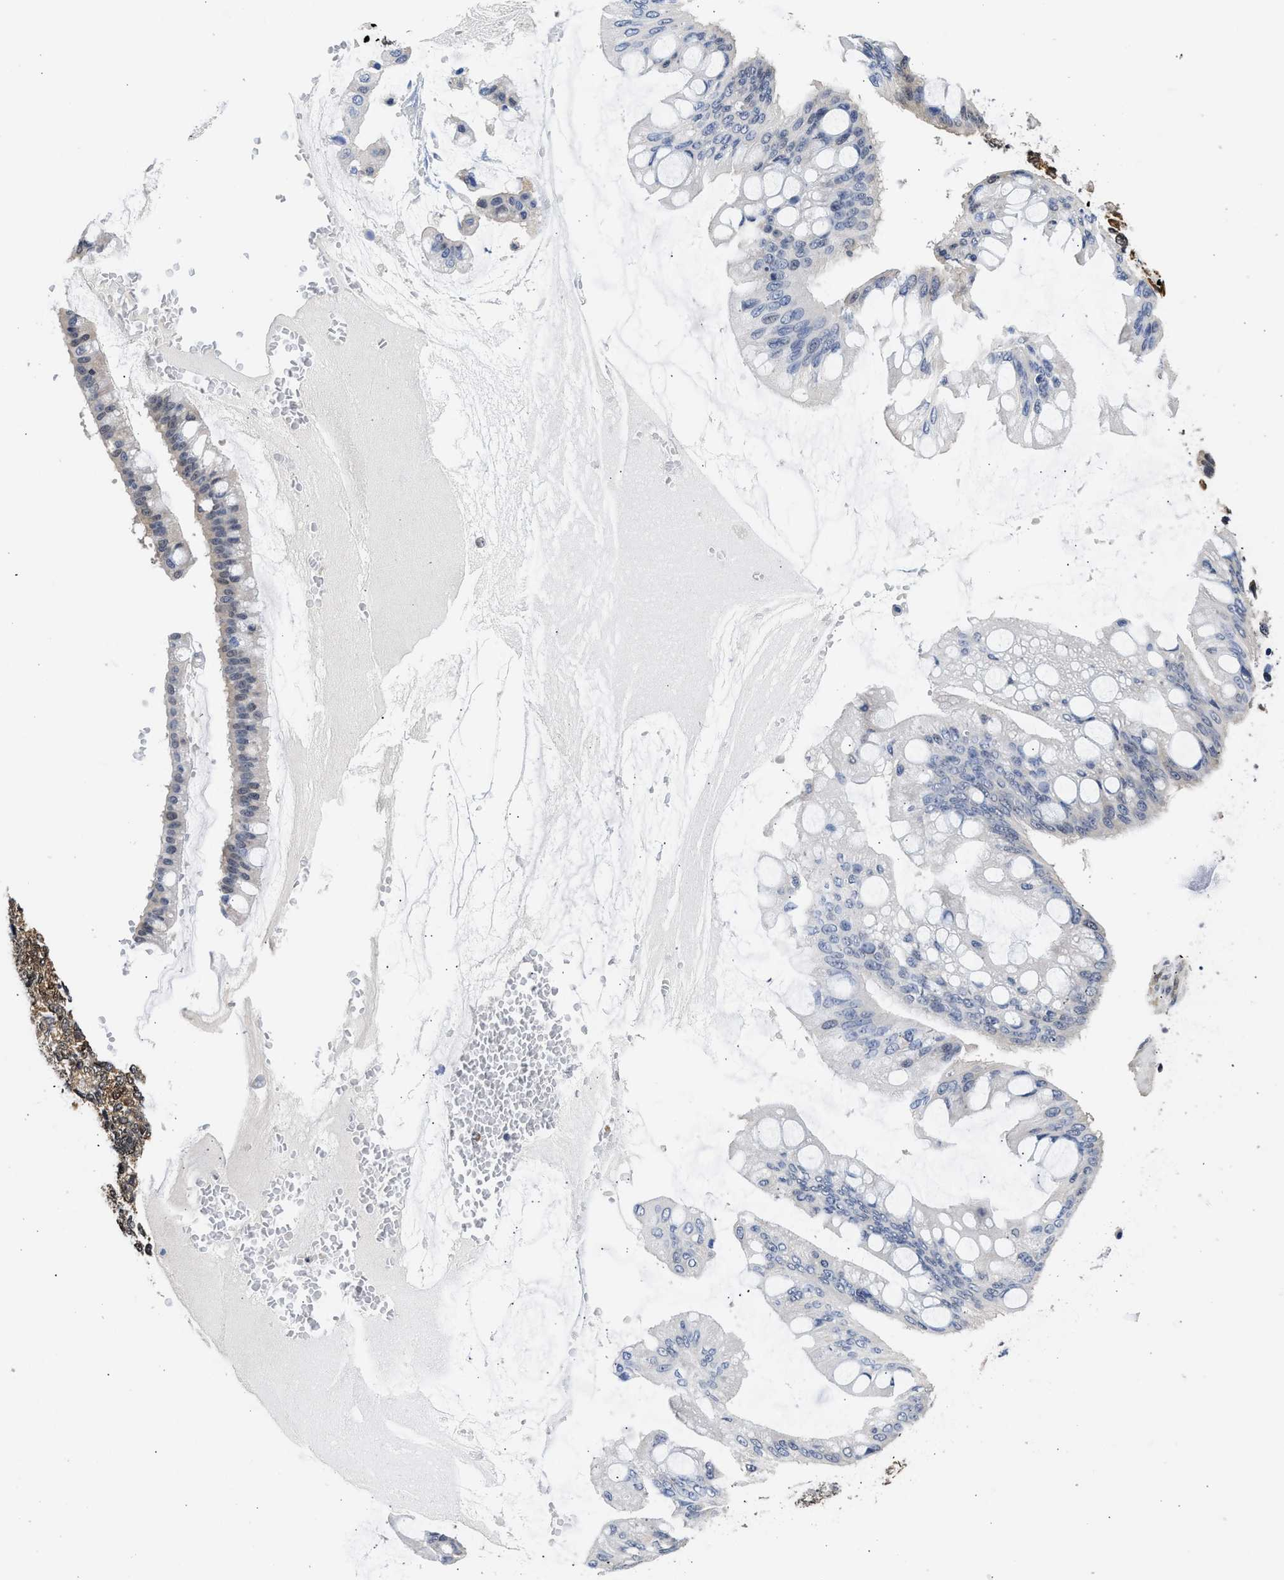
{"staining": {"intensity": "negative", "quantity": "none", "location": "none"}, "tissue": "ovarian cancer", "cell_type": "Tumor cells", "image_type": "cancer", "snomed": [{"axis": "morphology", "description": "Cystadenocarcinoma, mucinous, NOS"}, {"axis": "topography", "description": "Ovary"}], "caption": "Tumor cells are negative for brown protein staining in ovarian mucinous cystadenocarcinoma.", "gene": "XPO5", "patient": {"sex": "female", "age": 73}}